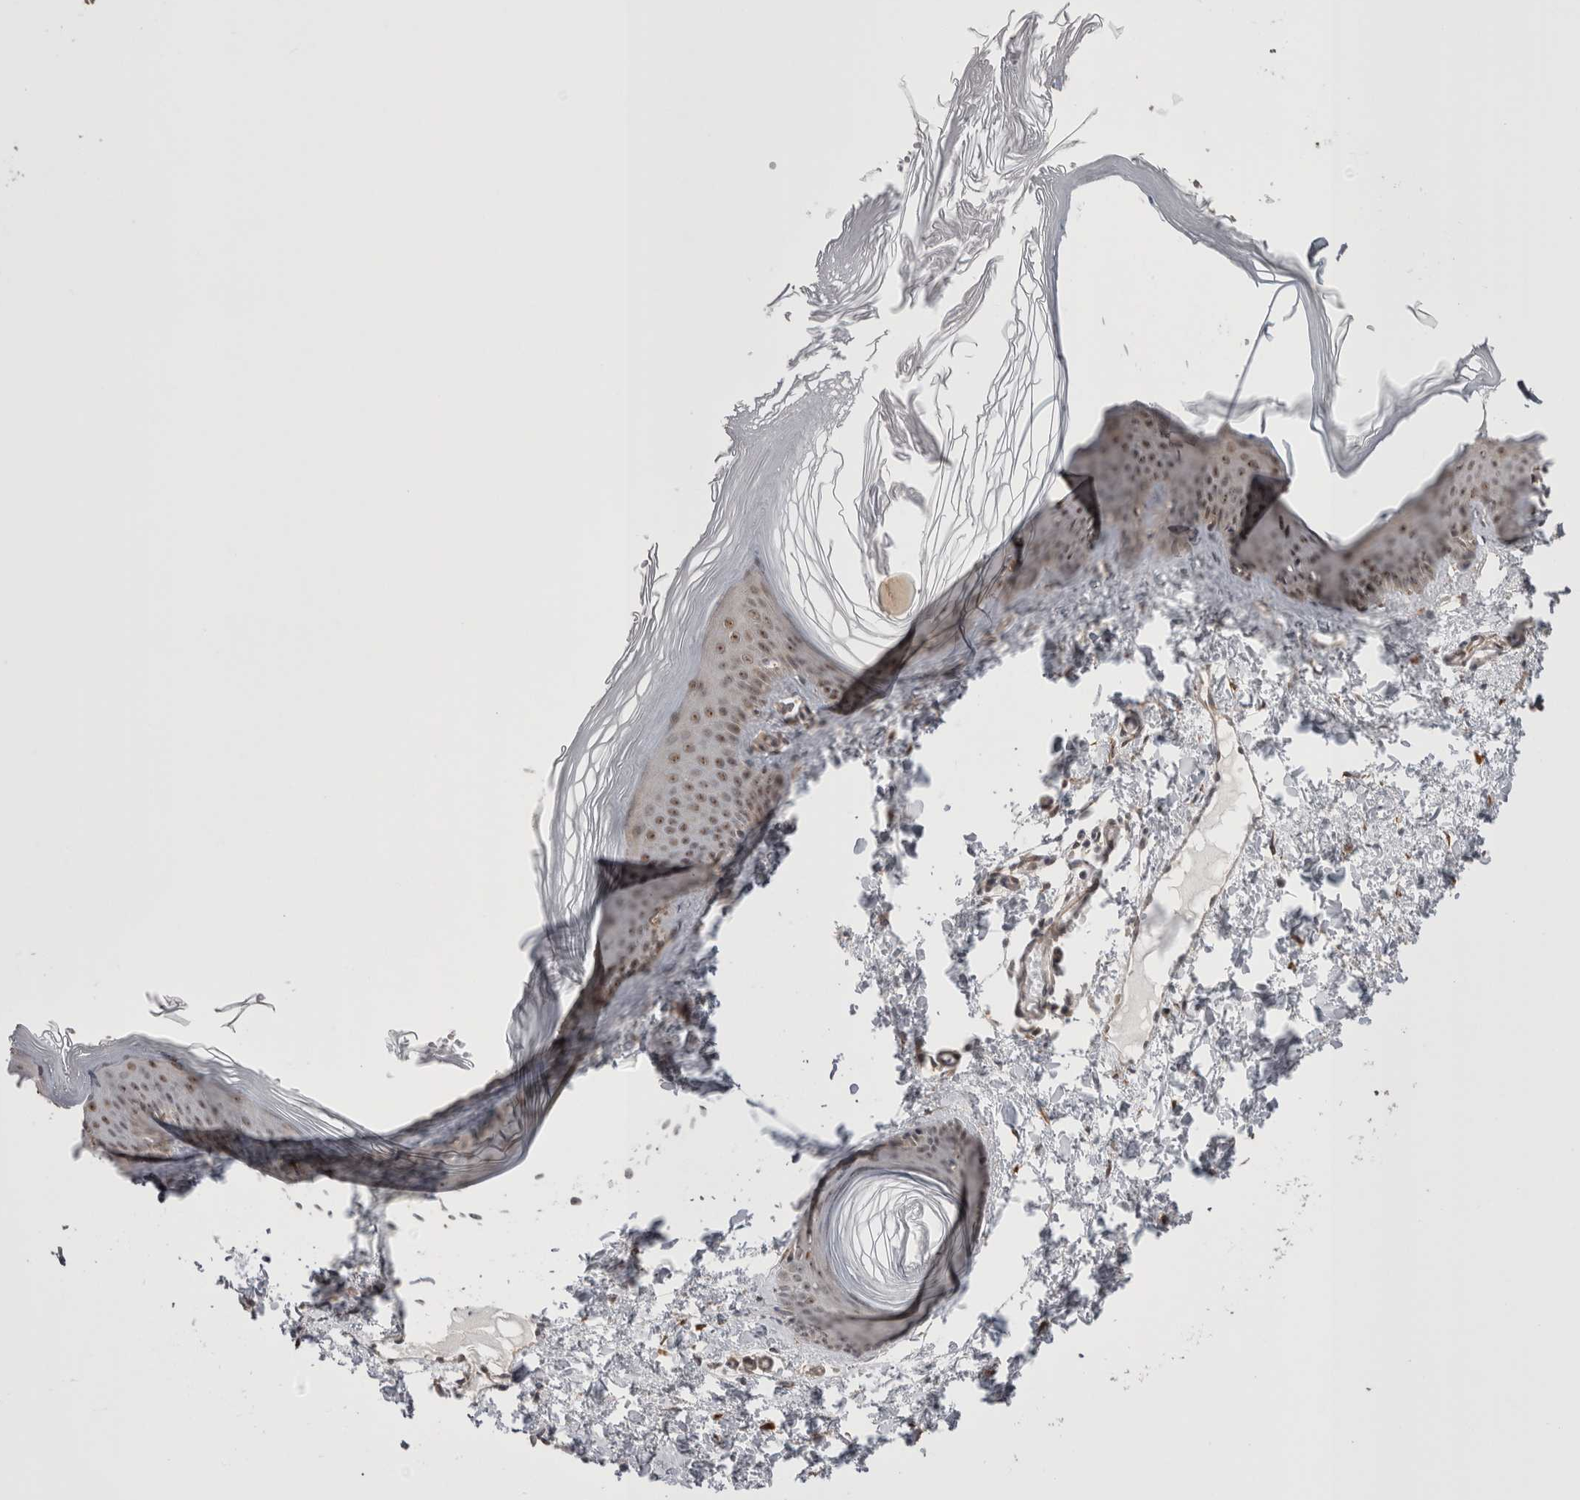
{"staining": {"intensity": "moderate", "quantity": ">75%", "location": "cytoplasmic/membranous,nuclear"}, "tissue": "skin", "cell_type": "Fibroblasts", "image_type": "normal", "snomed": [{"axis": "morphology", "description": "Normal tissue, NOS"}, {"axis": "topography", "description": "Skin"}], "caption": "Normal skin shows moderate cytoplasmic/membranous,nuclear positivity in approximately >75% of fibroblasts, visualized by immunohistochemistry.", "gene": "EXOSC4", "patient": {"sex": "female", "age": 27}}